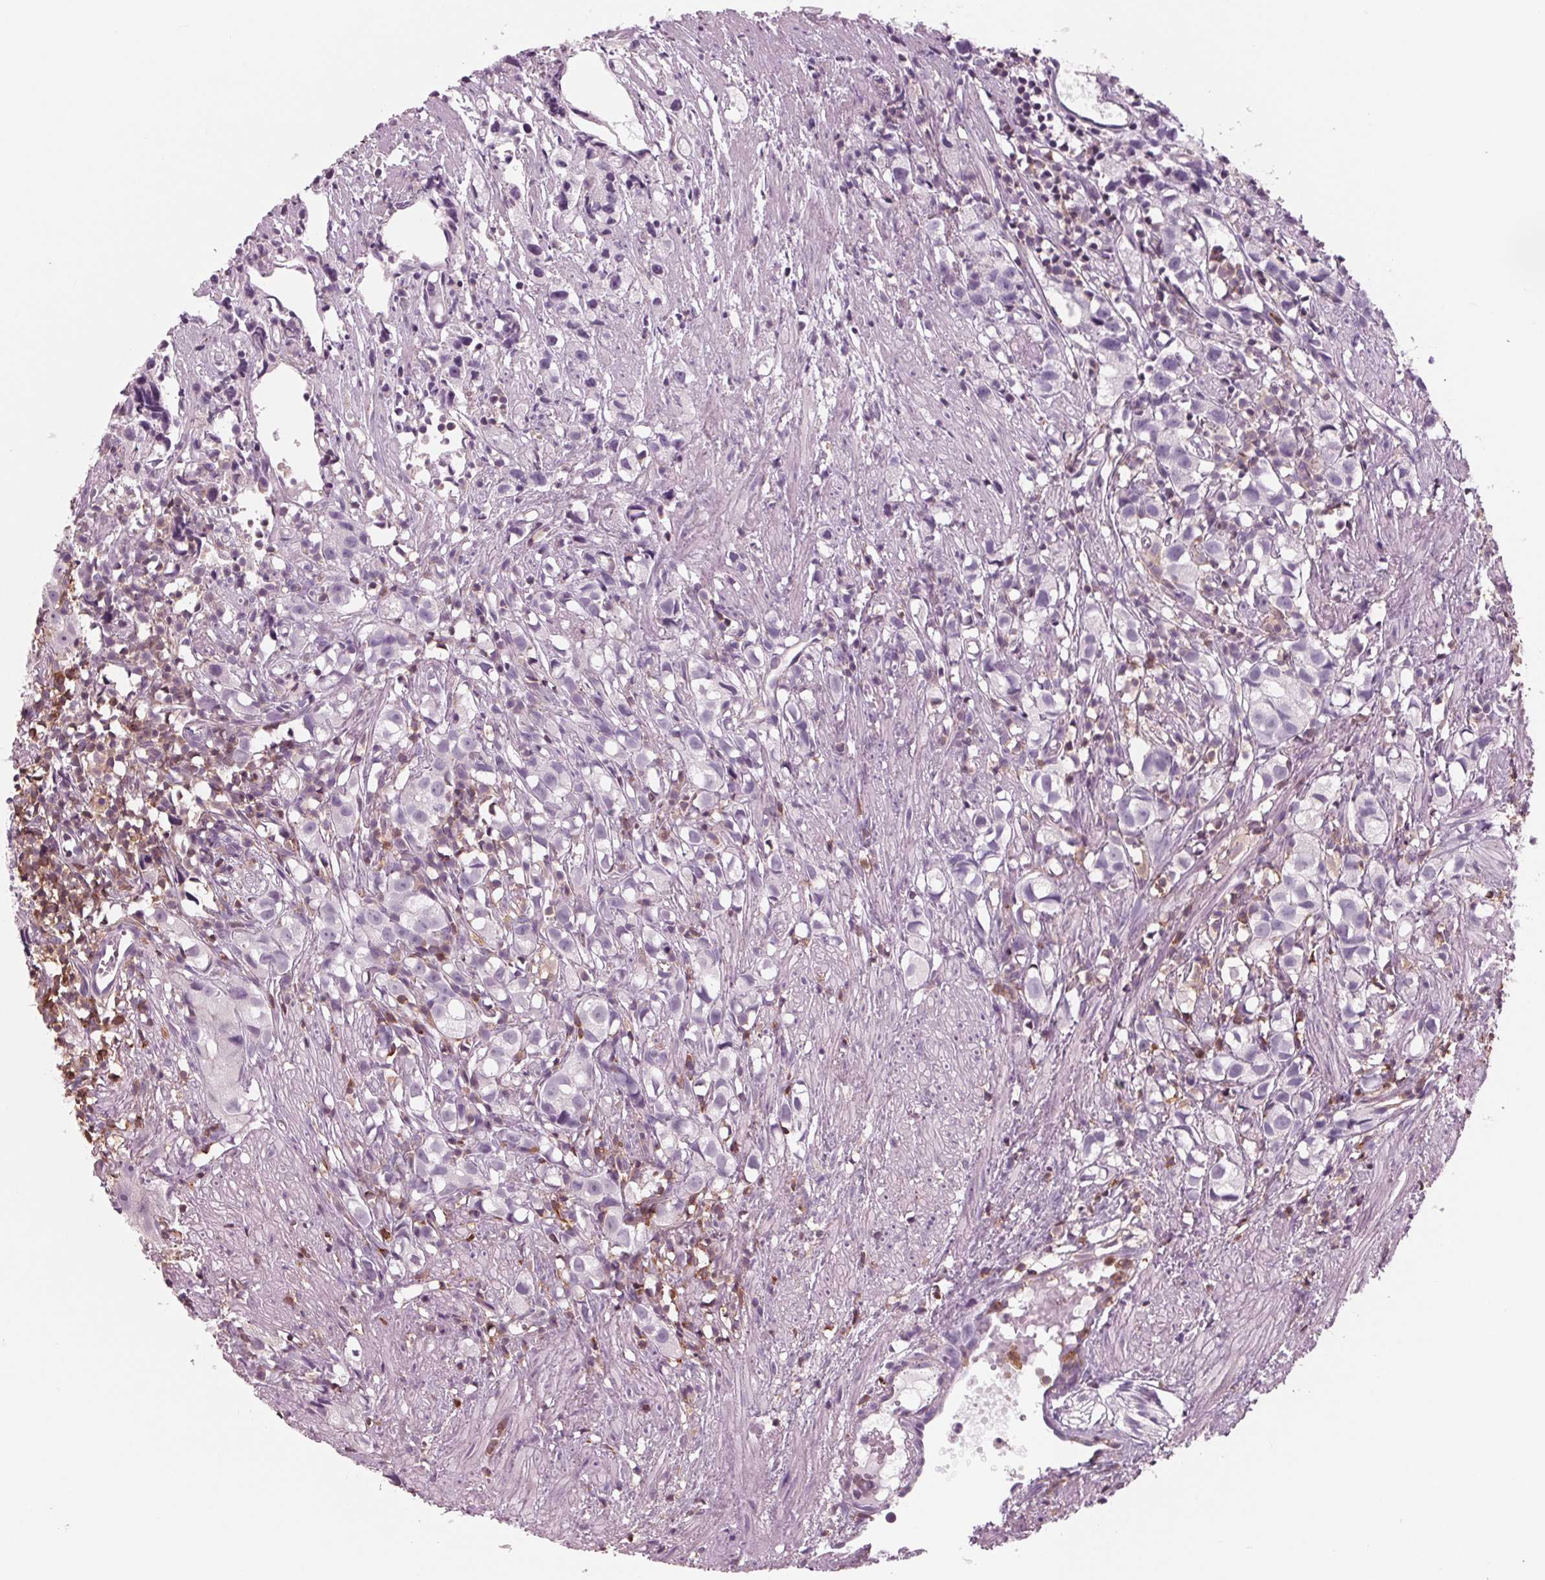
{"staining": {"intensity": "negative", "quantity": "none", "location": "none"}, "tissue": "prostate cancer", "cell_type": "Tumor cells", "image_type": "cancer", "snomed": [{"axis": "morphology", "description": "Adenocarcinoma, High grade"}, {"axis": "topography", "description": "Prostate"}], "caption": "An immunohistochemistry image of prostate cancer is shown. There is no staining in tumor cells of prostate cancer.", "gene": "ARHGAP25", "patient": {"sex": "male", "age": 68}}